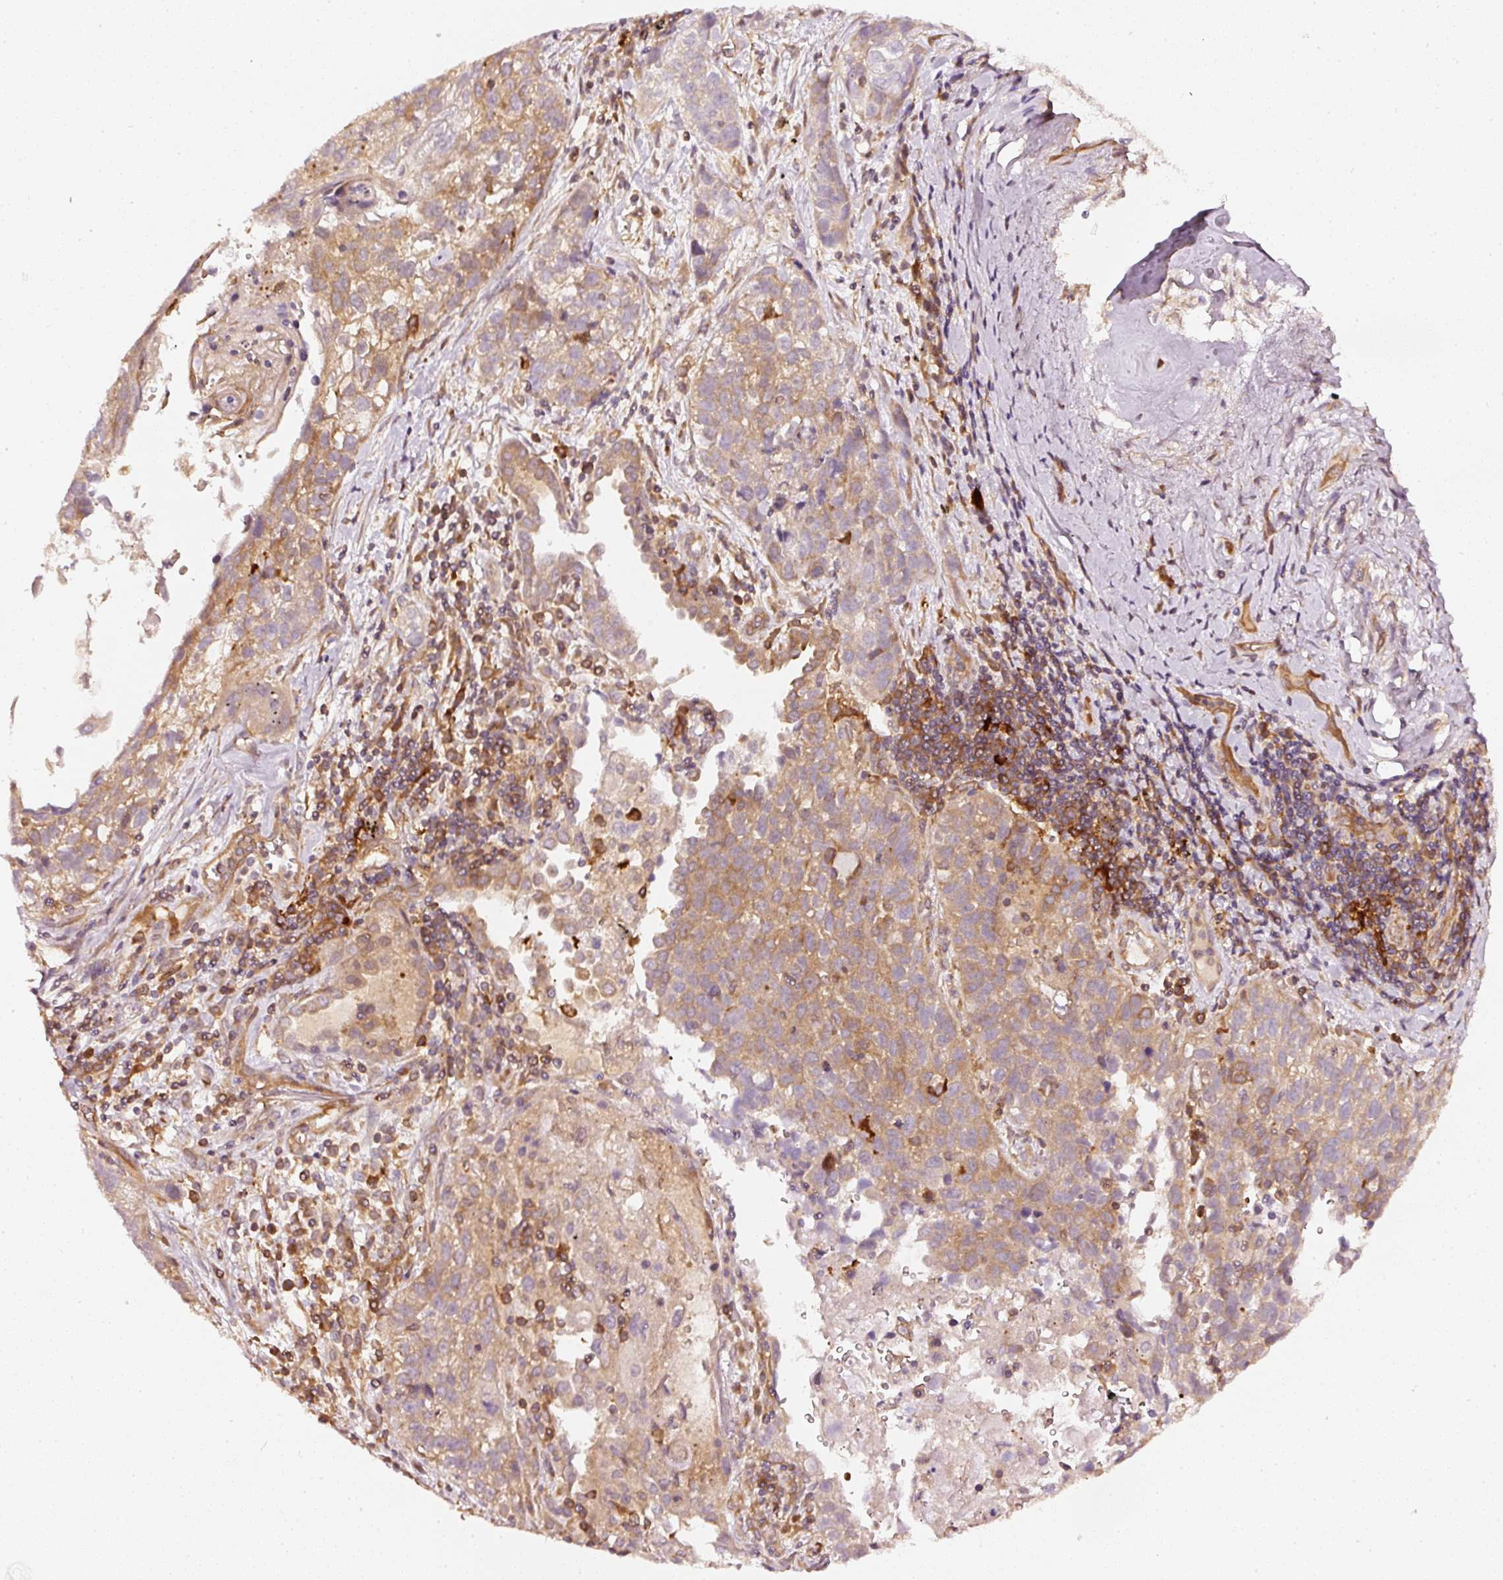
{"staining": {"intensity": "moderate", "quantity": "25%-75%", "location": "cytoplasmic/membranous"}, "tissue": "lung cancer", "cell_type": "Tumor cells", "image_type": "cancer", "snomed": [{"axis": "morphology", "description": "Squamous cell carcinoma, NOS"}, {"axis": "topography", "description": "Lung"}], "caption": "Immunohistochemical staining of squamous cell carcinoma (lung) shows moderate cytoplasmic/membranous protein positivity in approximately 25%-75% of tumor cells. (DAB IHC with brightfield microscopy, high magnification).", "gene": "ASMTL", "patient": {"sex": "male", "age": 74}}